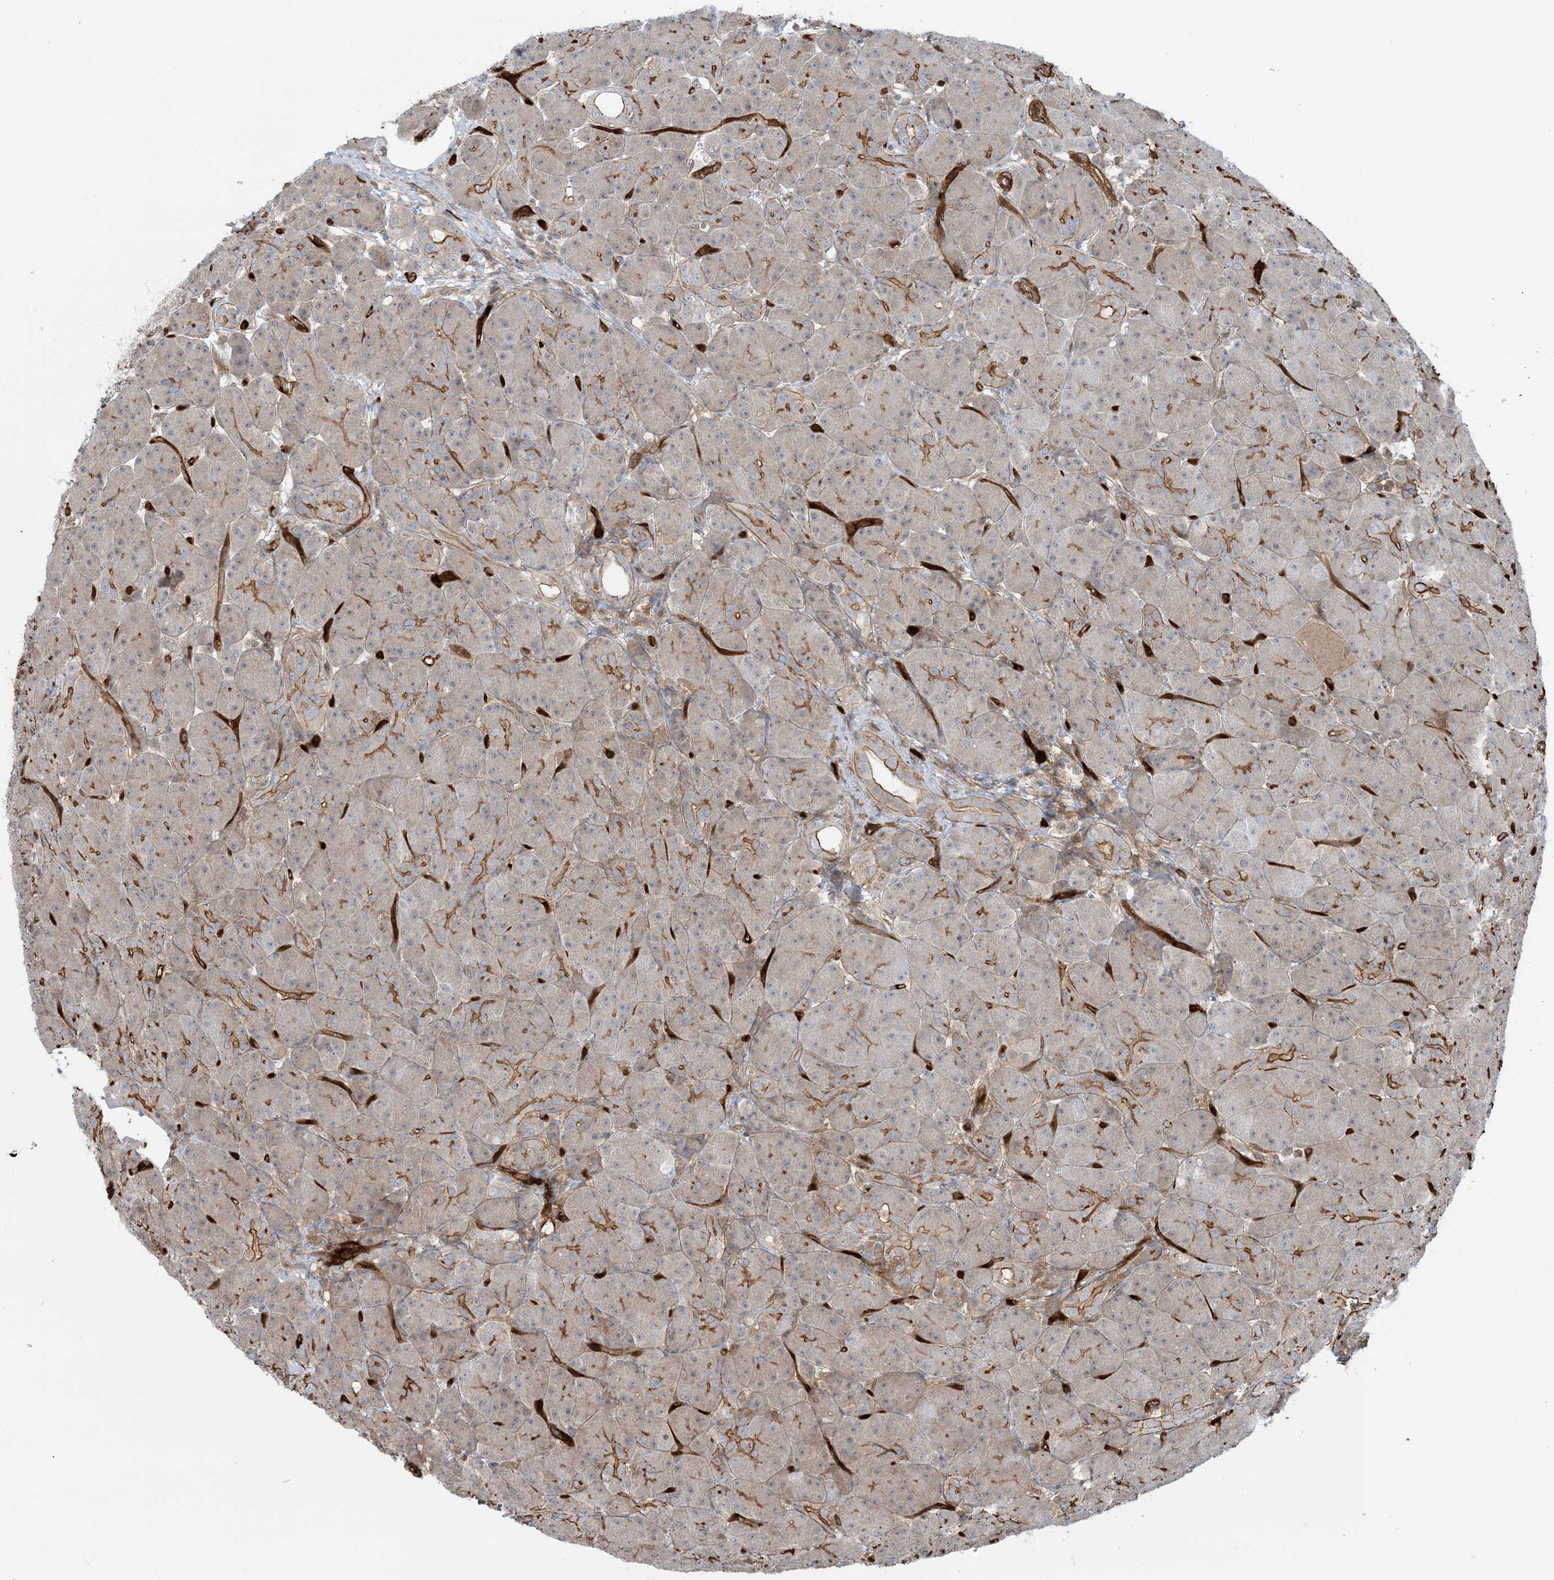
{"staining": {"intensity": "moderate", "quantity": "25%-75%", "location": "cytoplasmic/membranous"}, "tissue": "pancreas", "cell_type": "Exocrine glandular cells", "image_type": "normal", "snomed": [{"axis": "morphology", "description": "Normal tissue, NOS"}, {"axis": "topography", "description": "Pancreas"}], "caption": "IHC histopathology image of benign pancreas: pancreas stained using immunohistochemistry (IHC) exhibits medium levels of moderate protein expression localized specifically in the cytoplasmic/membranous of exocrine glandular cells, appearing as a cytoplasmic/membranous brown color.", "gene": "PPM1F", "patient": {"sex": "male", "age": 63}}